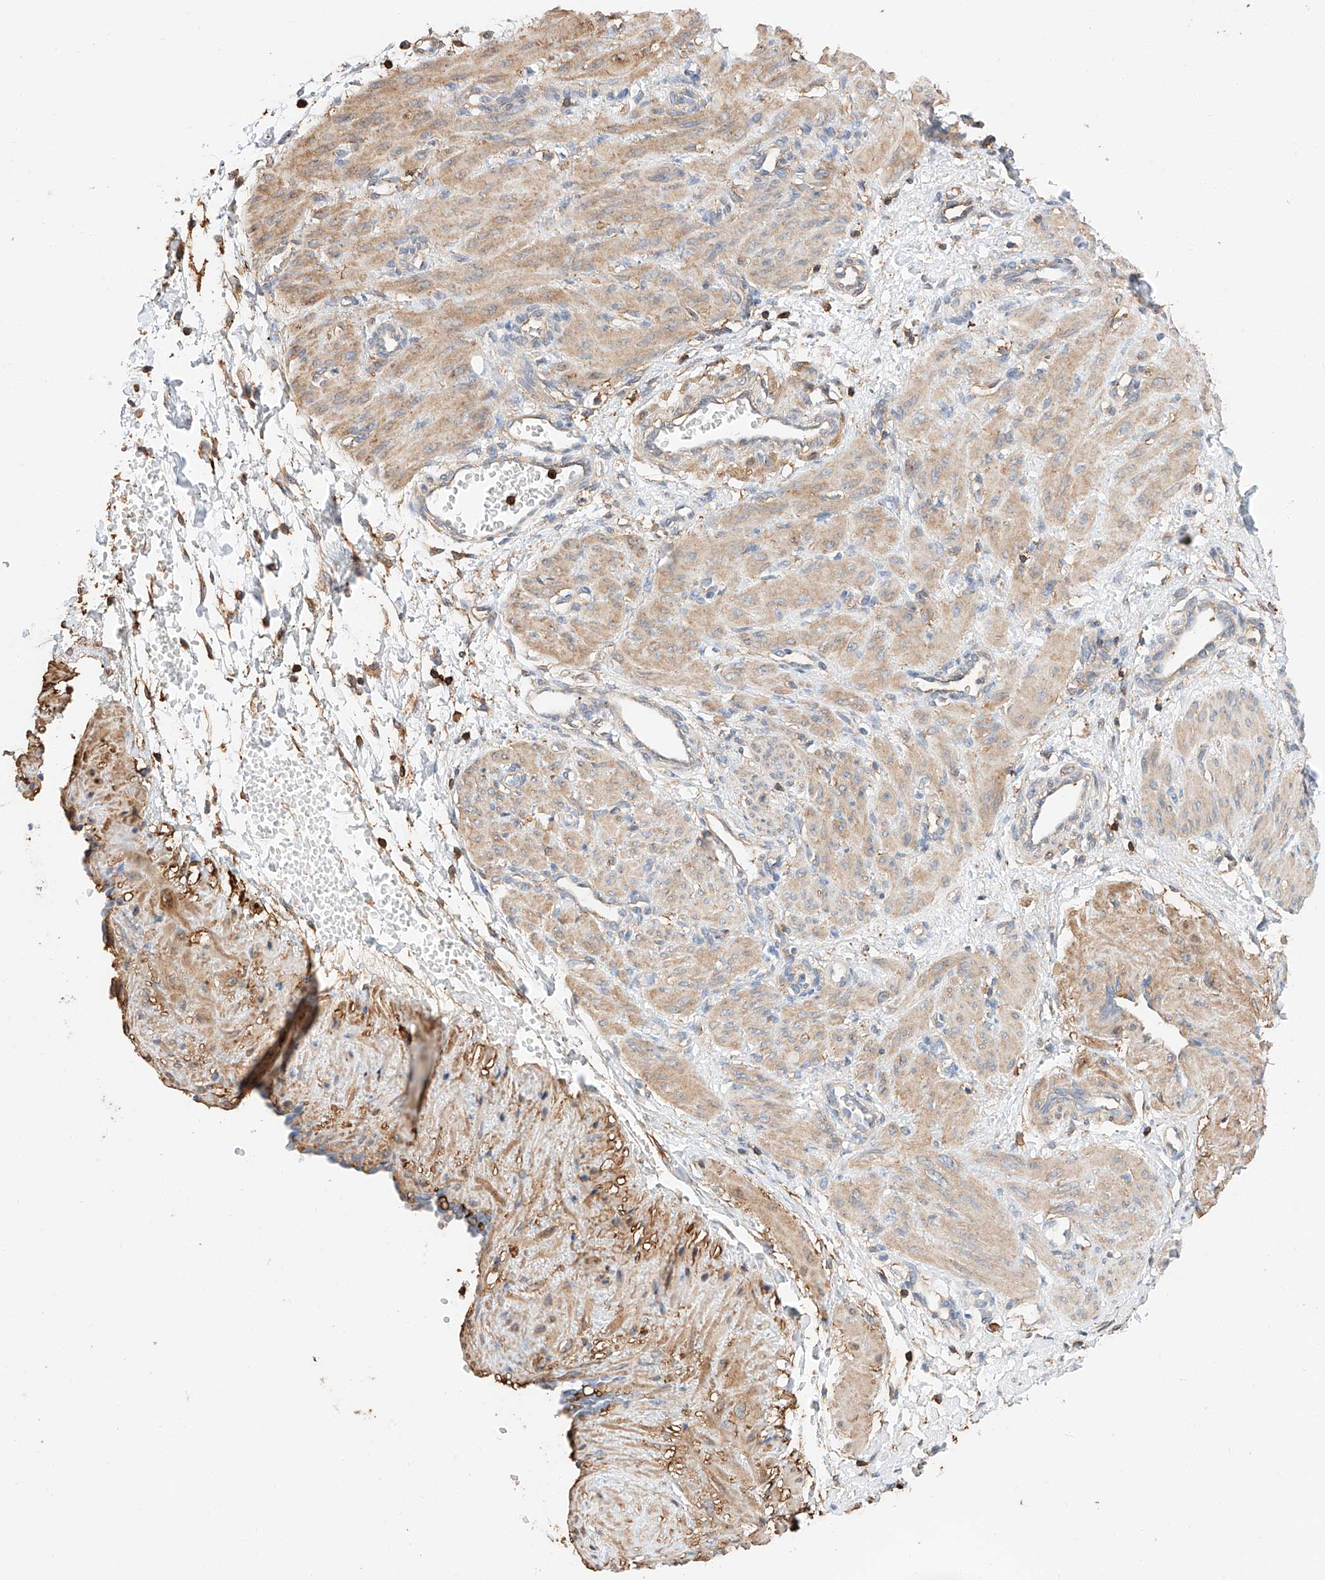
{"staining": {"intensity": "moderate", "quantity": ">75%", "location": "cytoplasmic/membranous"}, "tissue": "smooth muscle", "cell_type": "Smooth muscle cells", "image_type": "normal", "snomed": [{"axis": "morphology", "description": "Normal tissue, NOS"}, {"axis": "topography", "description": "Endometrium"}], "caption": "An immunohistochemistry image of unremarkable tissue is shown. Protein staining in brown labels moderate cytoplasmic/membranous positivity in smooth muscle within smooth muscle cells.", "gene": "WFS1", "patient": {"sex": "female", "age": 33}}